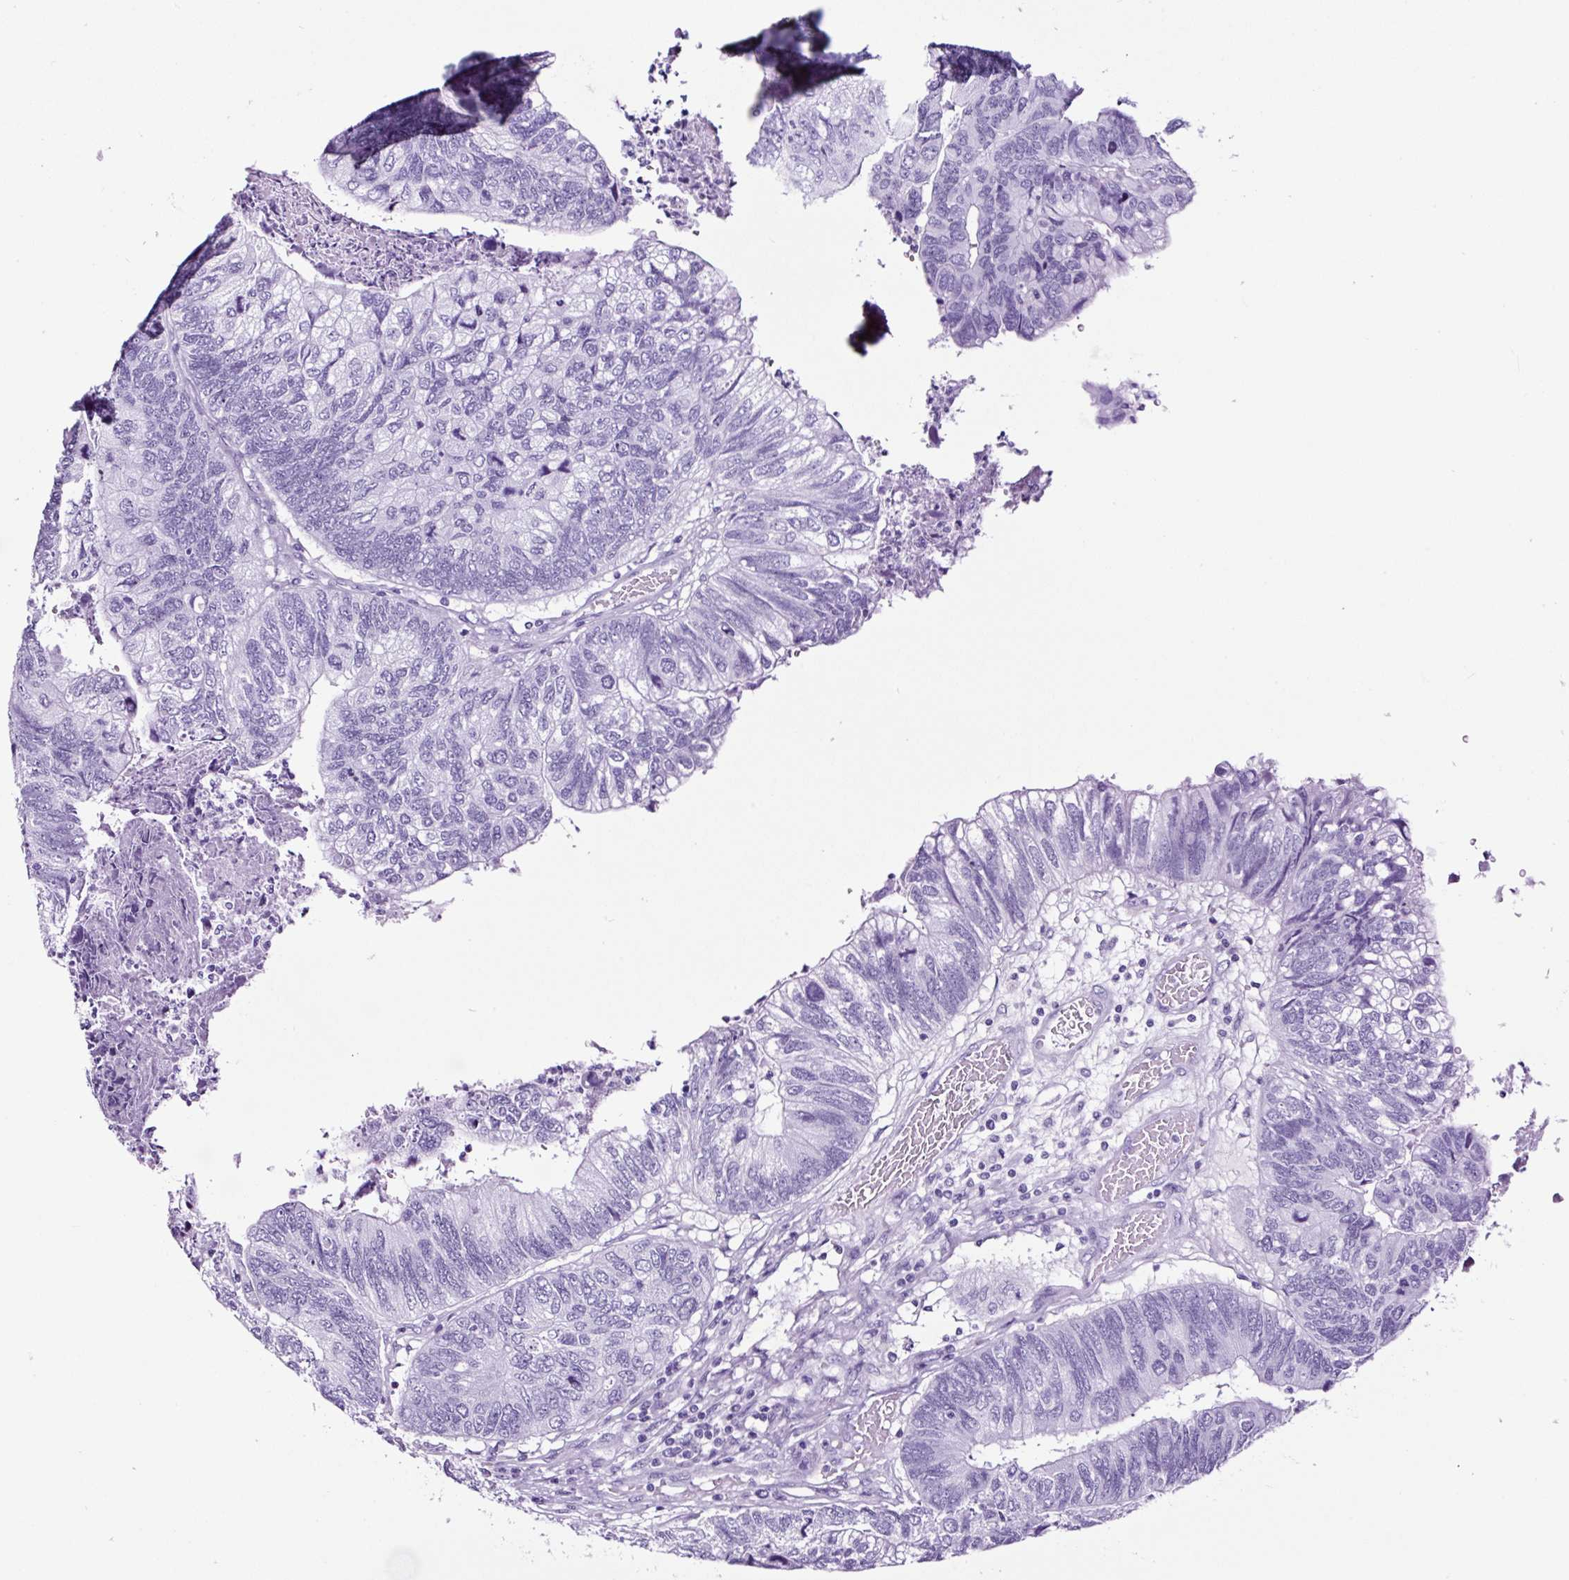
{"staining": {"intensity": "negative", "quantity": "none", "location": "none"}, "tissue": "colorectal cancer", "cell_type": "Tumor cells", "image_type": "cancer", "snomed": [{"axis": "morphology", "description": "Adenocarcinoma, NOS"}, {"axis": "topography", "description": "Colon"}], "caption": "Adenocarcinoma (colorectal) stained for a protein using IHC shows no expression tumor cells.", "gene": "FBXL7", "patient": {"sex": "female", "age": 67}}